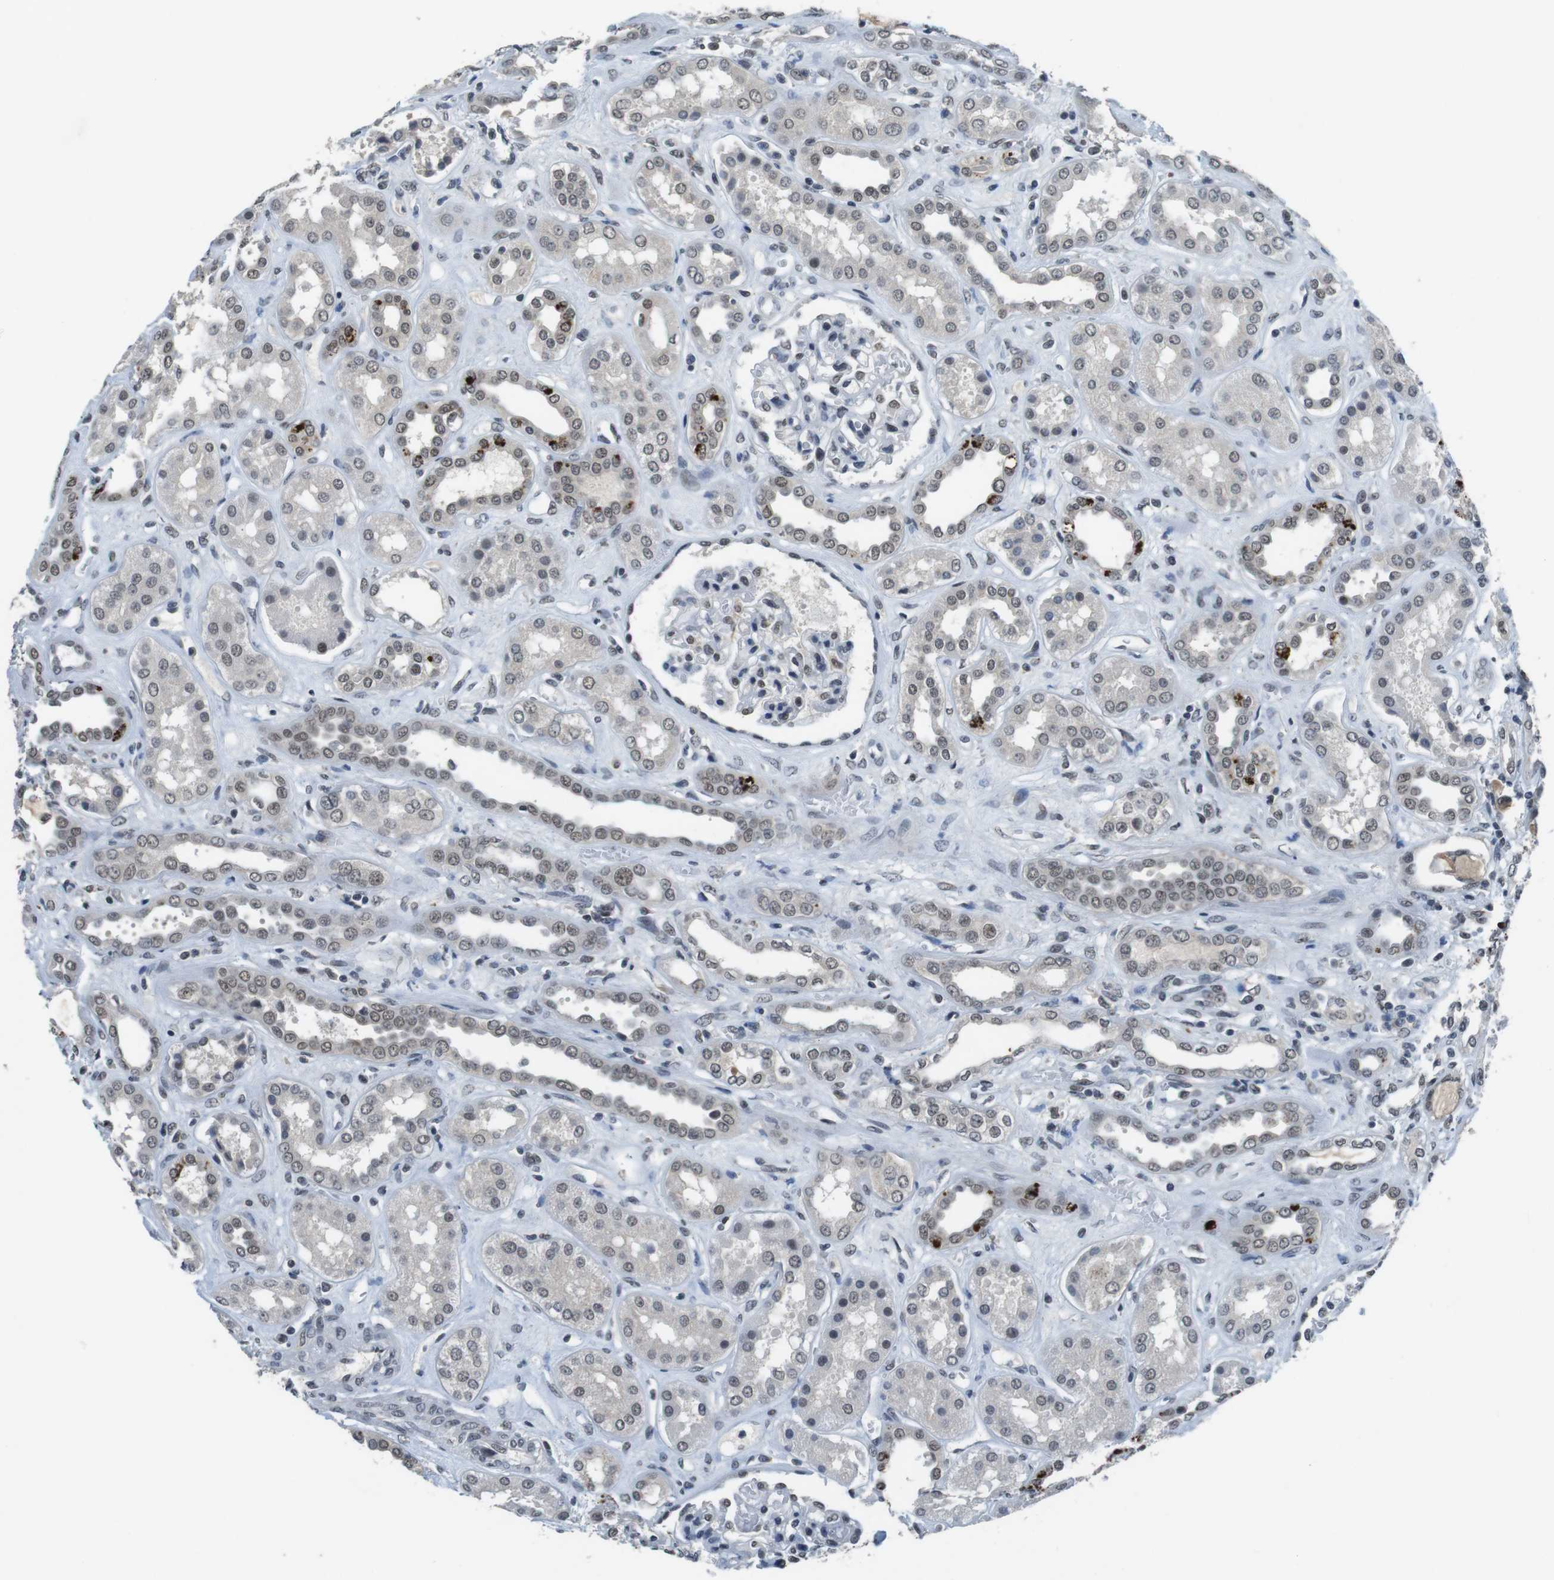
{"staining": {"intensity": "weak", "quantity": "25%-75%", "location": "nuclear"}, "tissue": "kidney", "cell_type": "Cells in glomeruli", "image_type": "normal", "snomed": [{"axis": "morphology", "description": "Normal tissue, NOS"}, {"axis": "topography", "description": "Kidney"}], "caption": "Immunohistochemistry staining of normal kidney, which reveals low levels of weak nuclear positivity in approximately 25%-75% of cells in glomeruli indicating weak nuclear protein staining. The staining was performed using DAB (brown) for protein detection and nuclei were counterstained in hematoxylin (blue).", "gene": "USP7", "patient": {"sex": "male", "age": 59}}